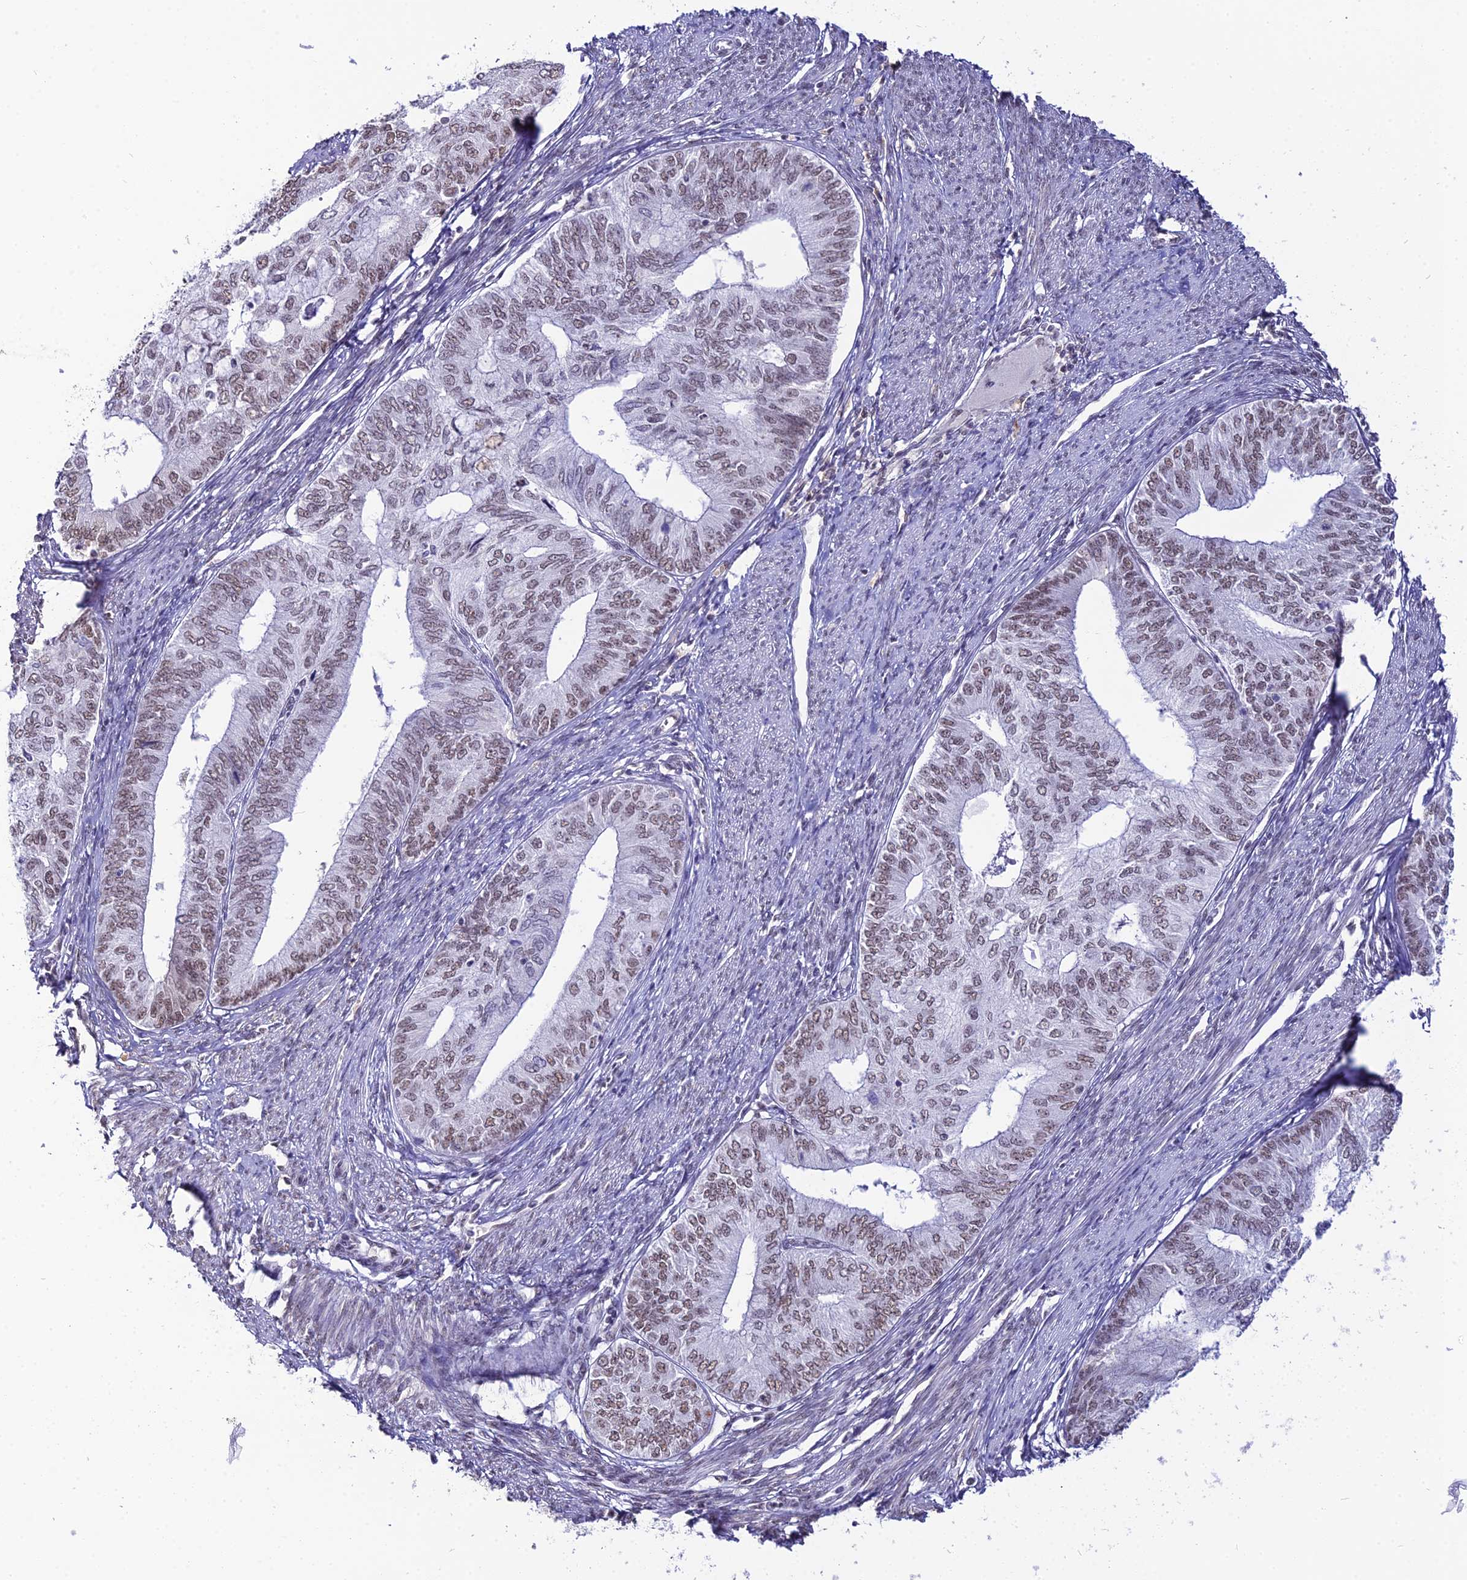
{"staining": {"intensity": "weak", "quantity": ">75%", "location": "nuclear"}, "tissue": "endometrial cancer", "cell_type": "Tumor cells", "image_type": "cancer", "snomed": [{"axis": "morphology", "description": "Adenocarcinoma, NOS"}, {"axis": "topography", "description": "Endometrium"}], "caption": "Tumor cells display low levels of weak nuclear positivity in approximately >75% of cells in human endometrial cancer.", "gene": "RBM12", "patient": {"sex": "female", "age": 68}}